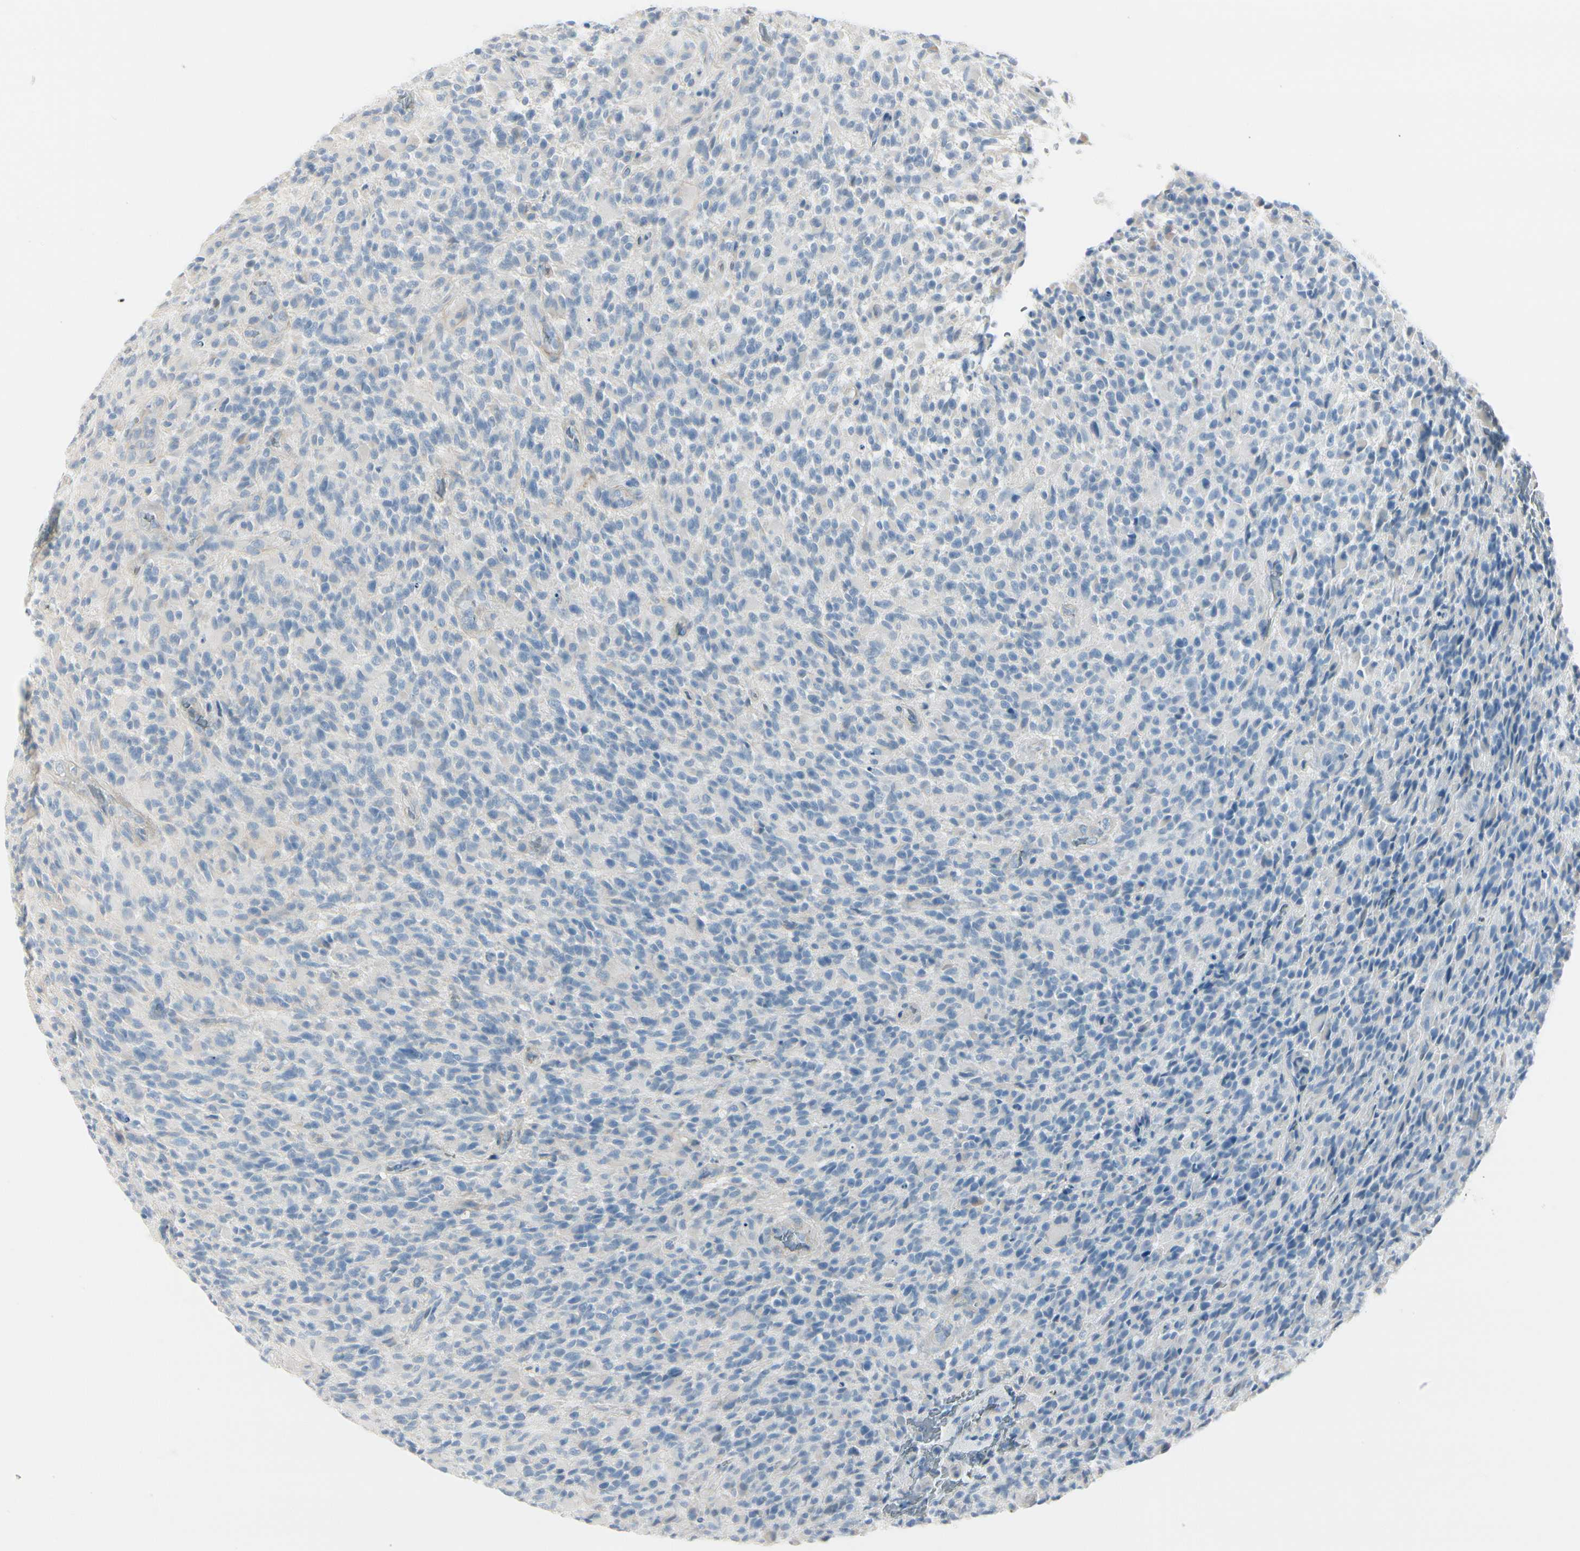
{"staining": {"intensity": "negative", "quantity": "none", "location": "none"}, "tissue": "glioma", "cell_type": "Tumor cells", "image_type": "cancer", "snomed": [{"axis": "morphology", "description": "Glioma, malignant, High grade"}, {"axis": "topography", "description": "Brain"}], "caption": "Protein analysis of glioma shows no significant positivity in tumor cells.", "gene": "CDHR5", "patient": {"sex": "male", "age": 71}}